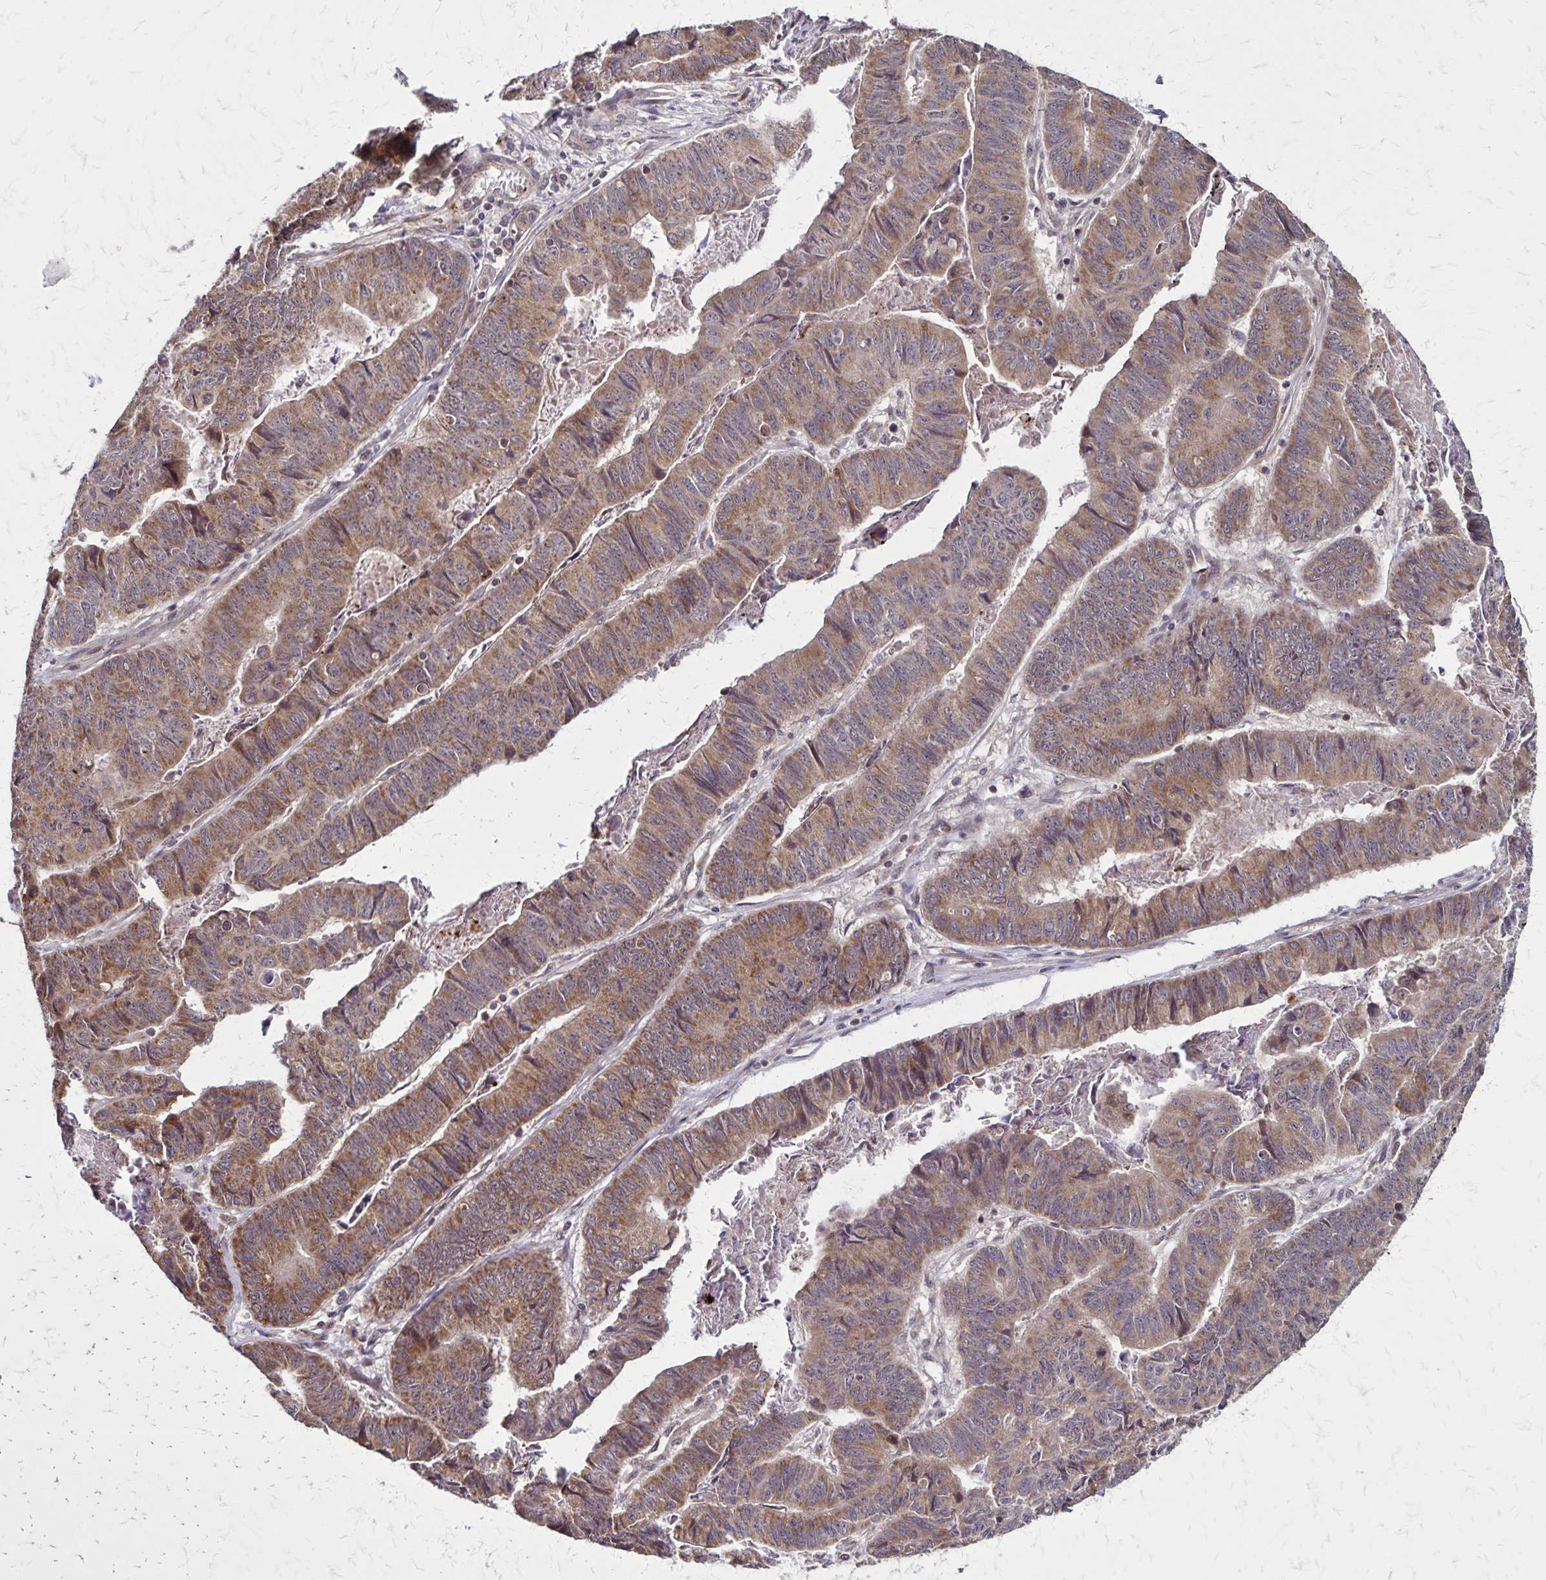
{"staining": {"intensity": "moderate", "quantity": "25%-75%", "location": "cytoplasmic/membranous"}, "tissue": "stomach cancer", "cell_type": "Tumor cells", "image_type": "cancer", "snomed": [{"axis": "morphology", "description": "Adenocarcinoma, NOS"}, {"axis": "topography", "description": "Stomach, lower"}], "caption": "Protein staining by immunohistochemistry (IHC) exhibits moderate cytoplasmic/membranous staining in approximately 25%-75% of tumor cells in stomach cancer (adenocarcinoma).", "gene": "NFS1", "patient": {"sex": "male", "age": 77}}